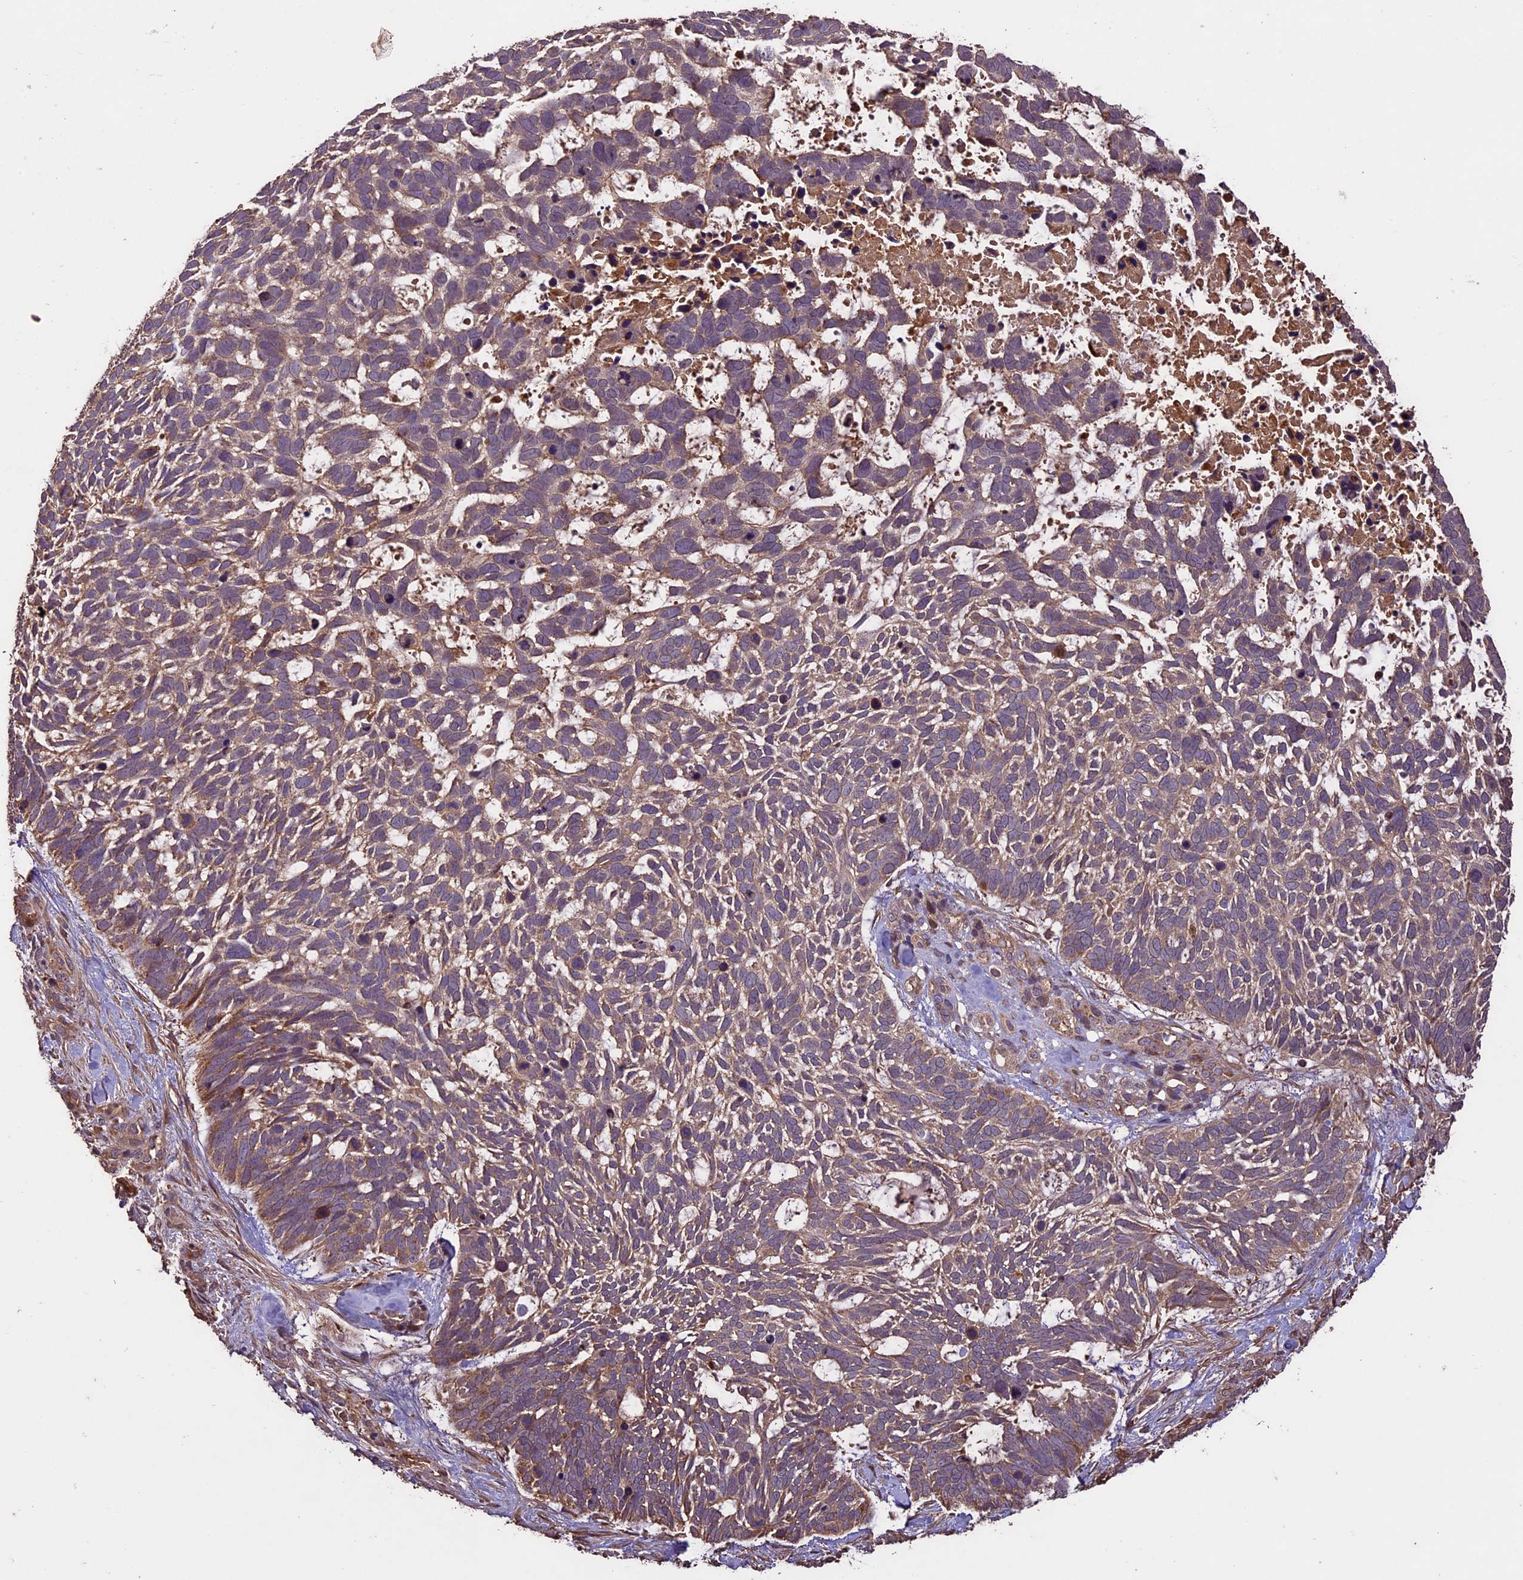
{"staining": {"intensity": "moderate", "quantity": "25%-75%", "location": "cytoplasmic/membranous"}, "tissue": "skin cancer", "cell_type": "Tumor cells", "image_type": "cancer", "snomed": [{"axis": "morphology", "description": "Basal cell carcinoma"}, {"axis": "topography", "description": "Skin"}], "caption": "Skin cancer (basal cell carcinoma) tissue reveals moderate cytoplasmic/membranous positivity in approximately 25%-75% of tumor cells (DAB (3,3'-diaminobenzidine) IHC, brown staining for protein, blue staining for nuclei).", "gene": "CRLF1", "patient": {"sex": "male", "age": 88}}